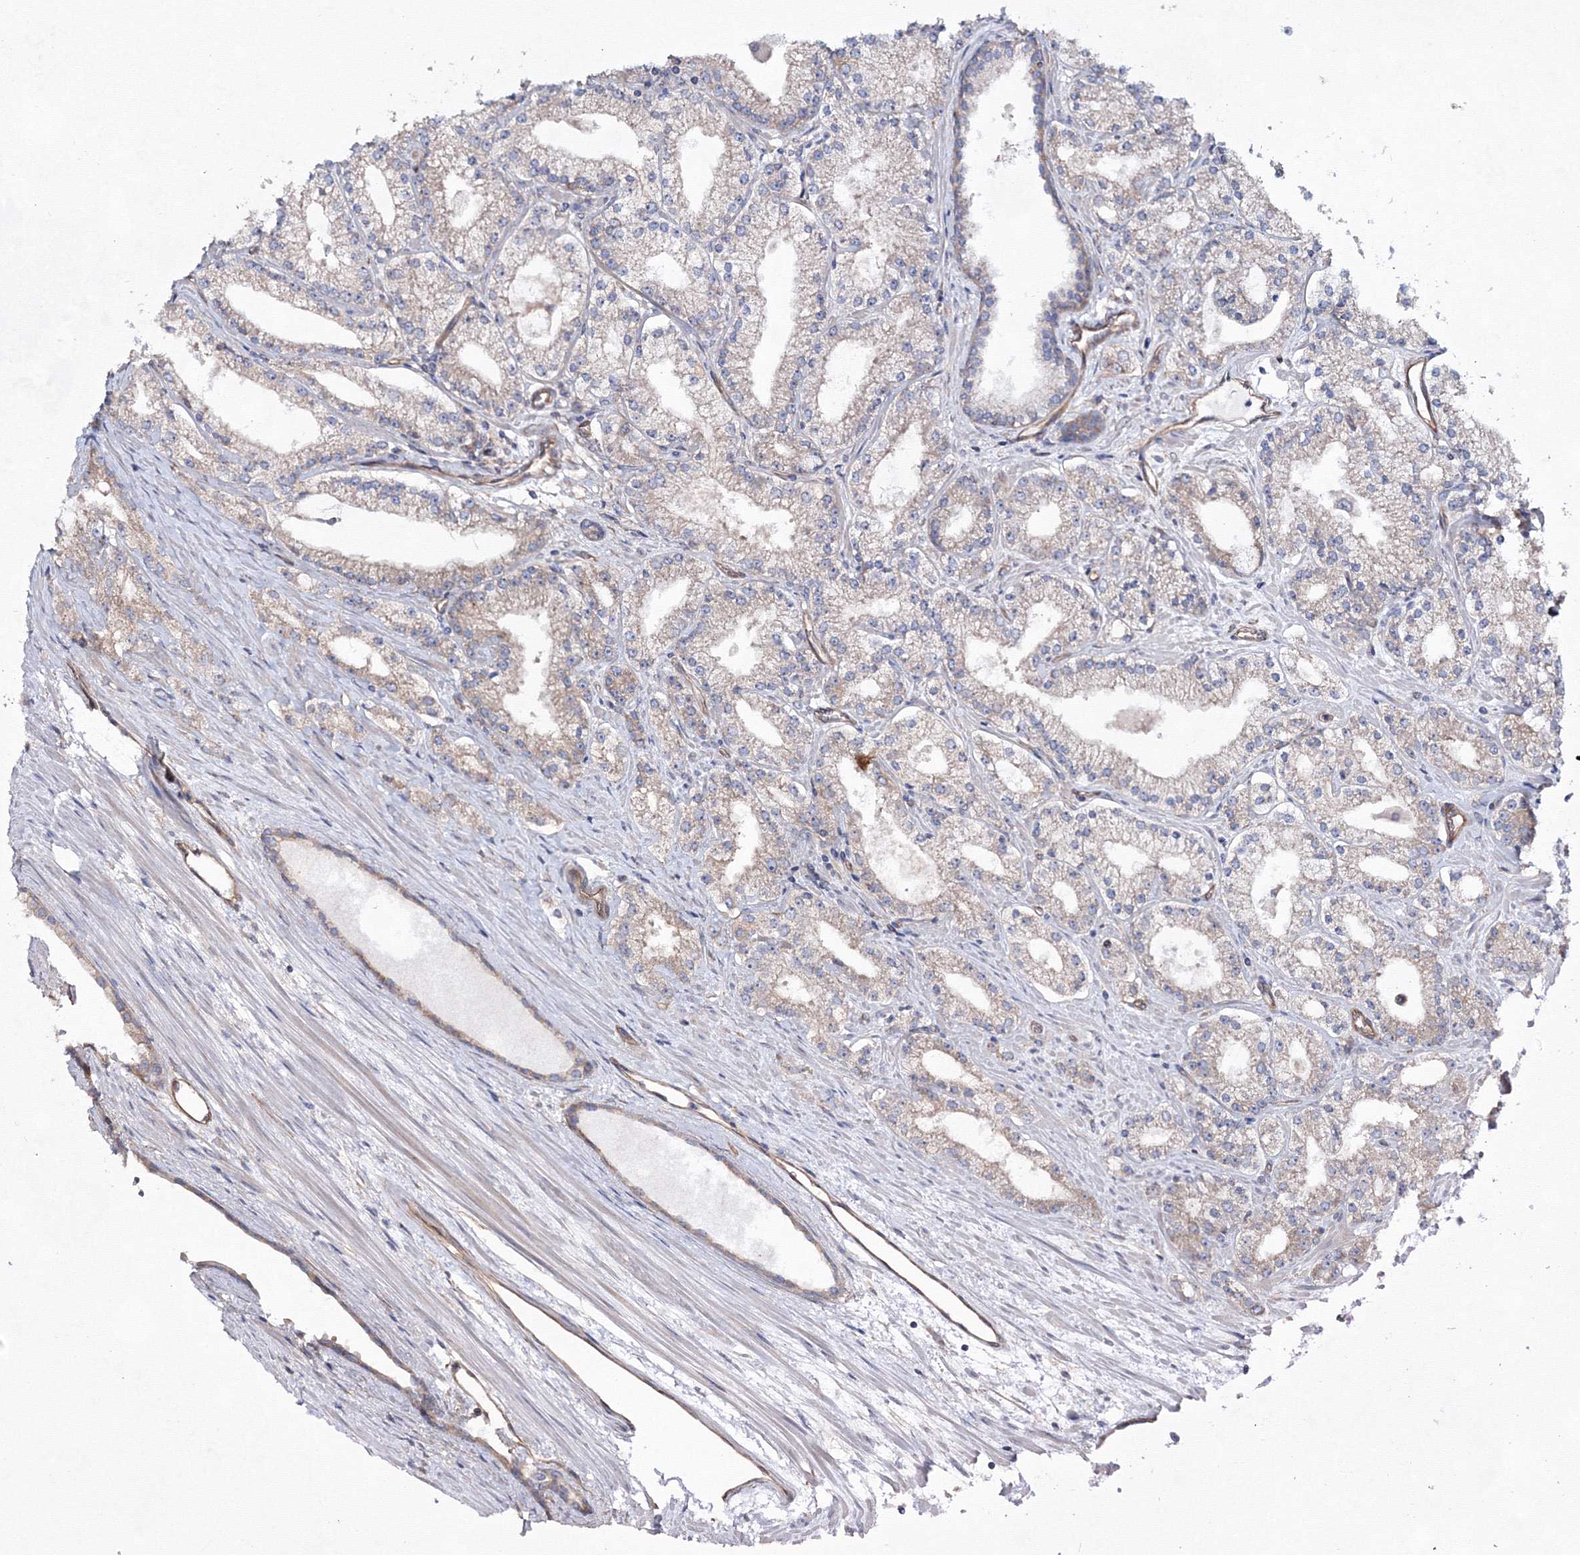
{"staining": {"intensity": "weak", "quantity": "<25%", "location": "cytoplasmic/membranous"}, "tissue": "prostate cancer", "cell_type": "Tumor cells", "image_type": "cancer", "snomed": [{"axis": "morphology", "description": "Adenocarcinoma, Low grade"}, {"axis": "topography", "description": "Prostate"}], "caption": "A high-resolution micrograph shows immunohistochemistry staining of prostate cancer (low-grade adenocarcinoma), which displays no significant expression in tumor cells. Brightfield microscopy of immunohistochemistry stained with DAB (3,3'-diaminobenzidine) (brown) and hematoxylin (blue), captured at high magnification.", "gene": "EXOC6", "patient": {"sex": "male", "age": 69}}